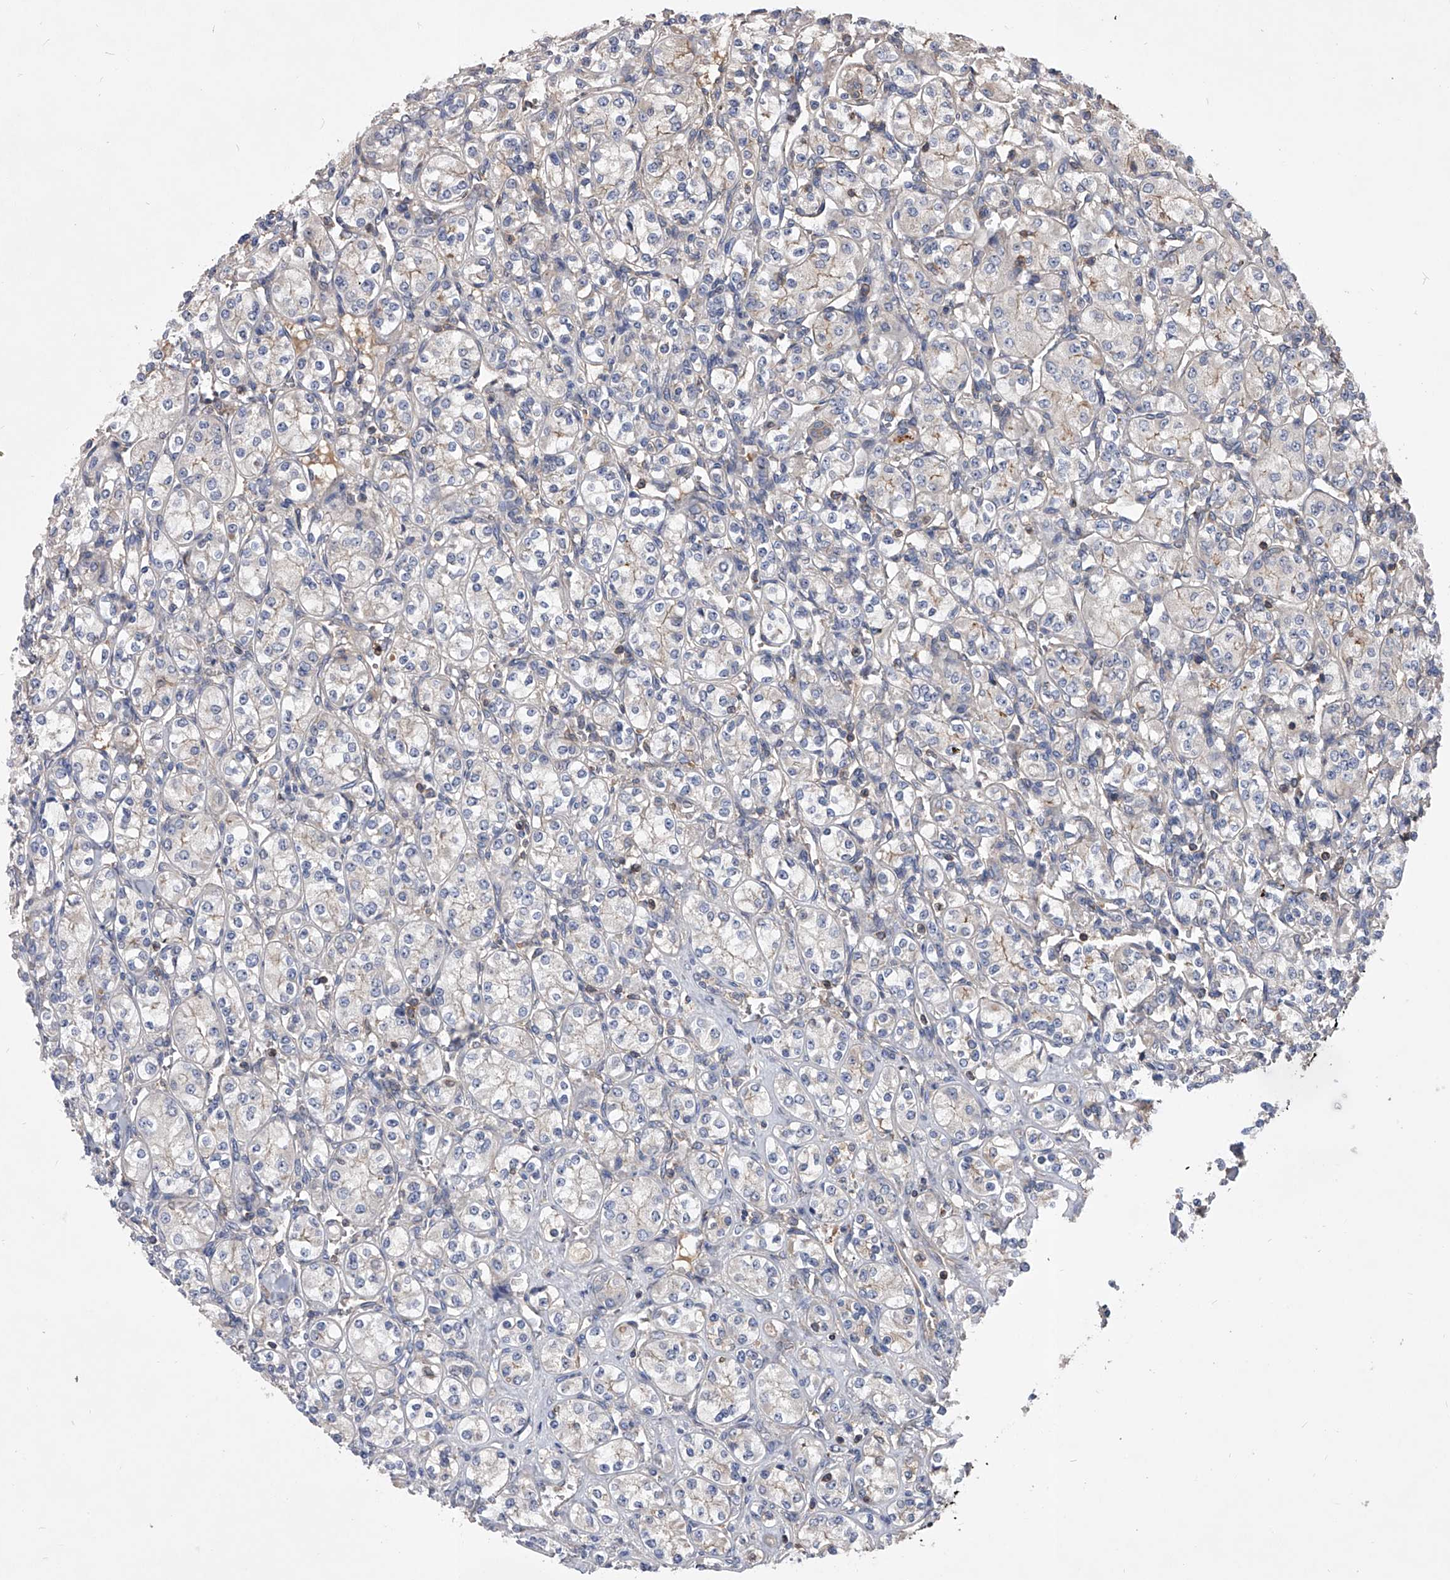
{"staining": {"intensity": "weak", "quantity": "<25%", "location": "cytoplasmic/membranous"}, "tissue": "renal cancer", "cell_type": "Tumor cells", "image_type": "cancer", "snomed": [{"axis": "morphology", "description": "Adenocarcinoma, NOS"}, {"axis": "topography", "description": "Kidney"}], "caption": "This is an immunohistochemistry image of human renal adenocarcinoma. There is no expression in tumor cells.", "gene": "CUL7", "patient": {"sex": "male", "age": 77}}